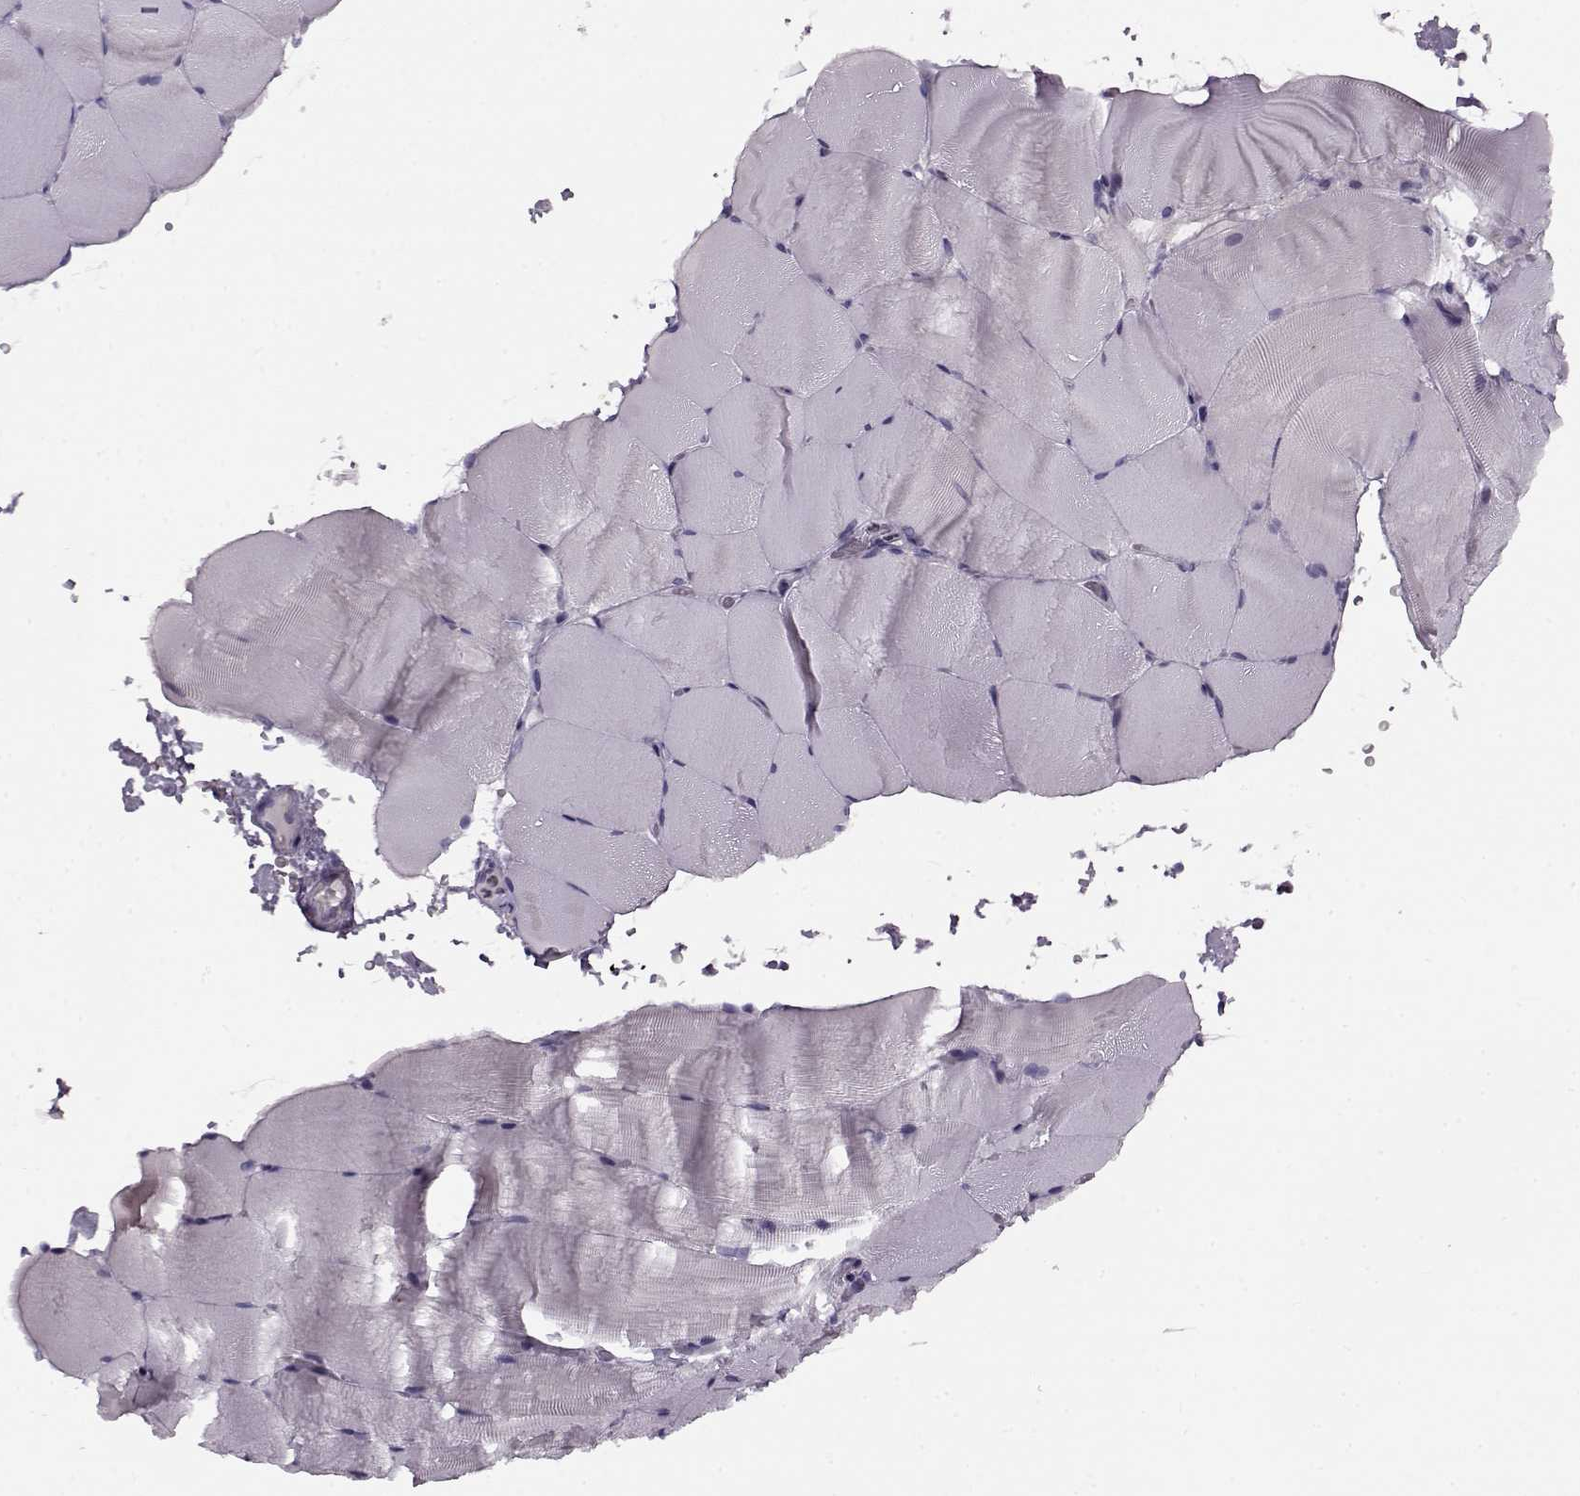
{"staining": {"intensity": "negative", "quantity": "none", "location": "none"}, "tissue": "skeletal muscle", "cell_type": "Myocytes", "image_type": "normal", "snomed": [{"axis": "morphology", "description": "Normal tissue, NOS"}, {"axis": "topography", "description": "Skeletal muscle"}], "caption": "Myocytes are negative for brown protein staining in benign skeletal muscle. (Stains: DAB (3,3'-diaminobenzidine) IHC with hematoxylin counter stain, Microscopy: brightfield microscopy at high magnification).", "gene": "RP1L1", "patient": {"sex": "female", "age": 37}}